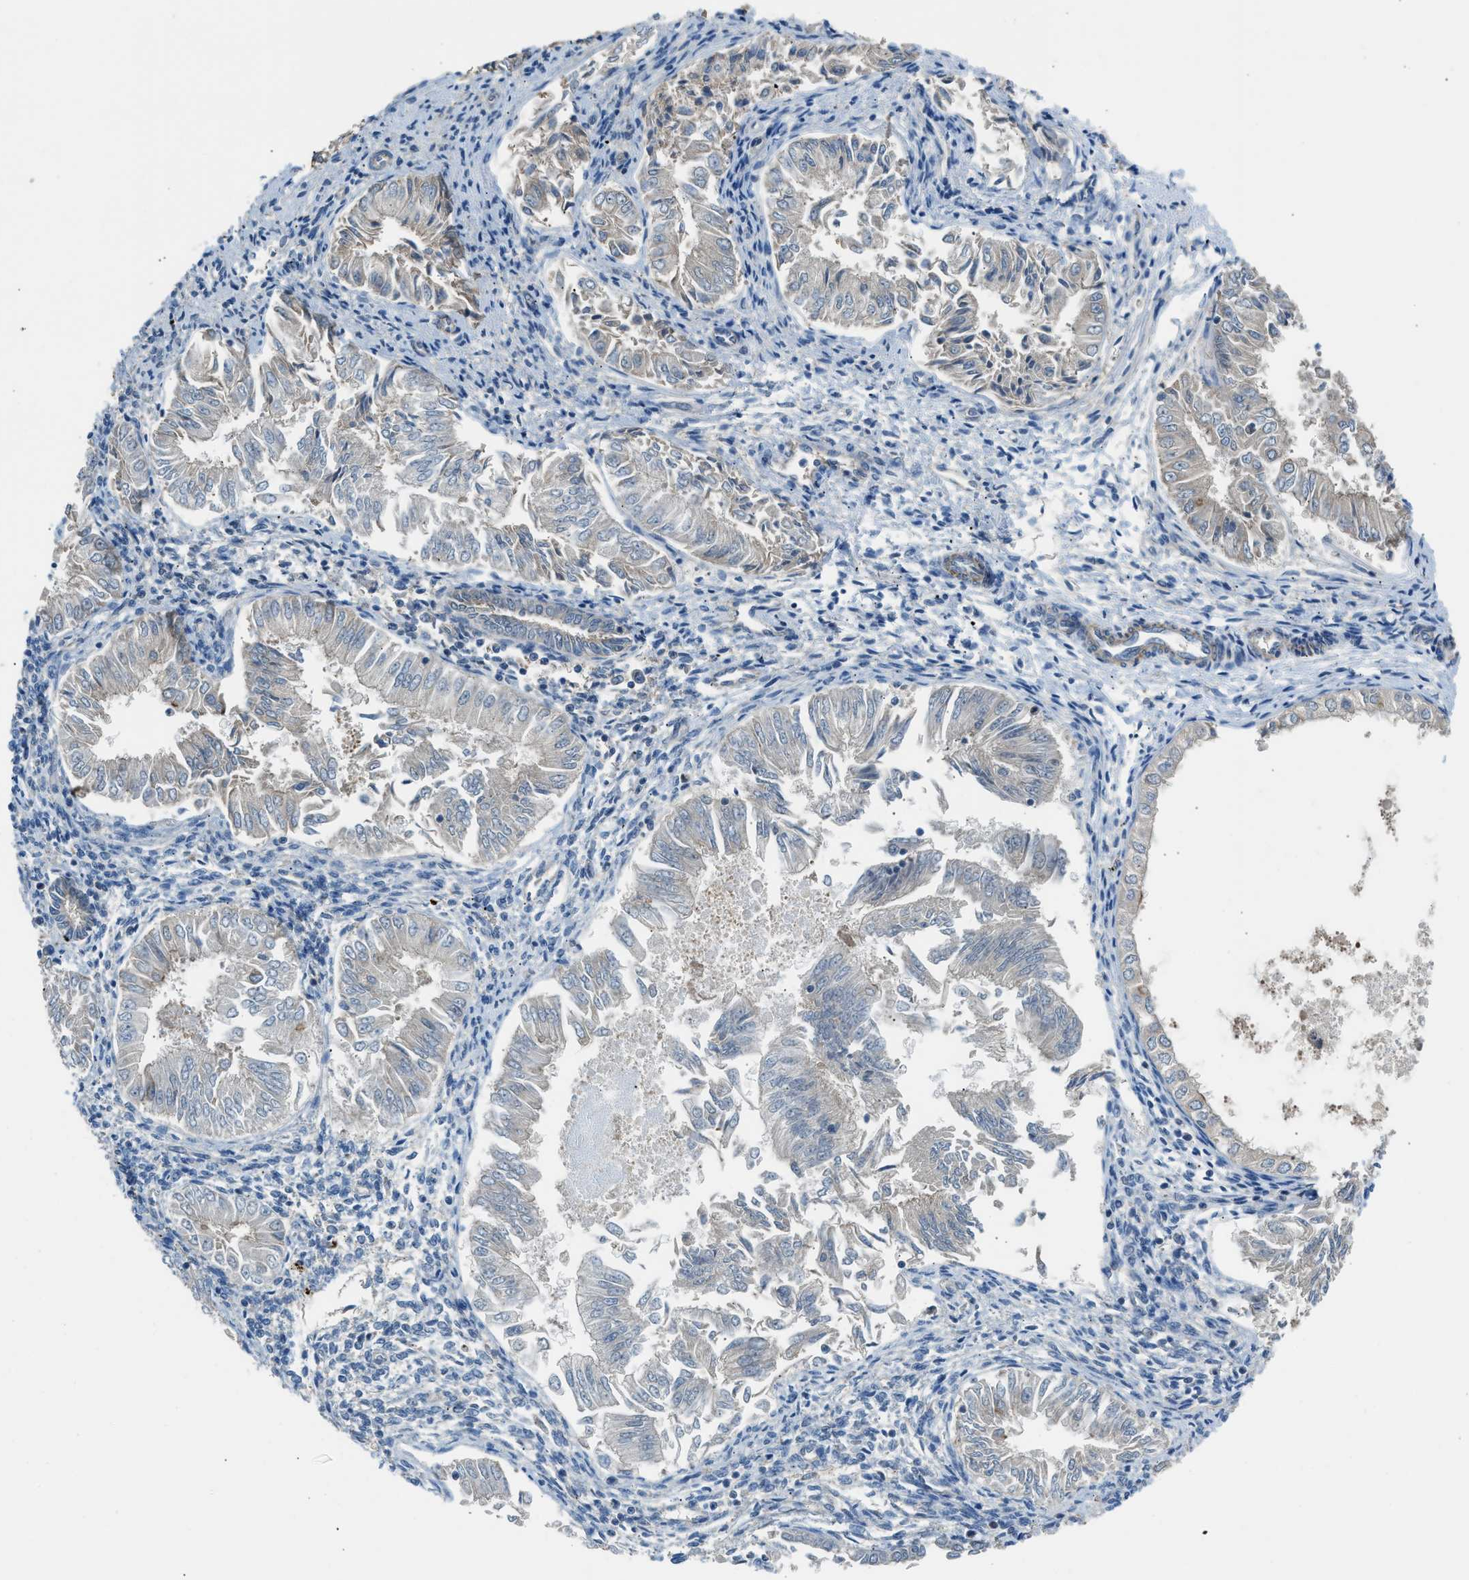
{"staining": {"intensity": "negative", "quantity": "none", "location": "none"}, "tissue": "endometrial cancer", "cell_type": "Tumor cells", "image_type": "cancer", "snomed": [{"axis": "morphology", "description": "Adenocarcinoma, NOS"}, {"axis": "topography", "description": "Endometrium"}], "caption": "This is an IHC micrograph of human endometrial cancer (adenocarcinoma). There is no expression in tumor cells.", "gene": "SESN2", "patient": {"sex": "female", "age": 53}}